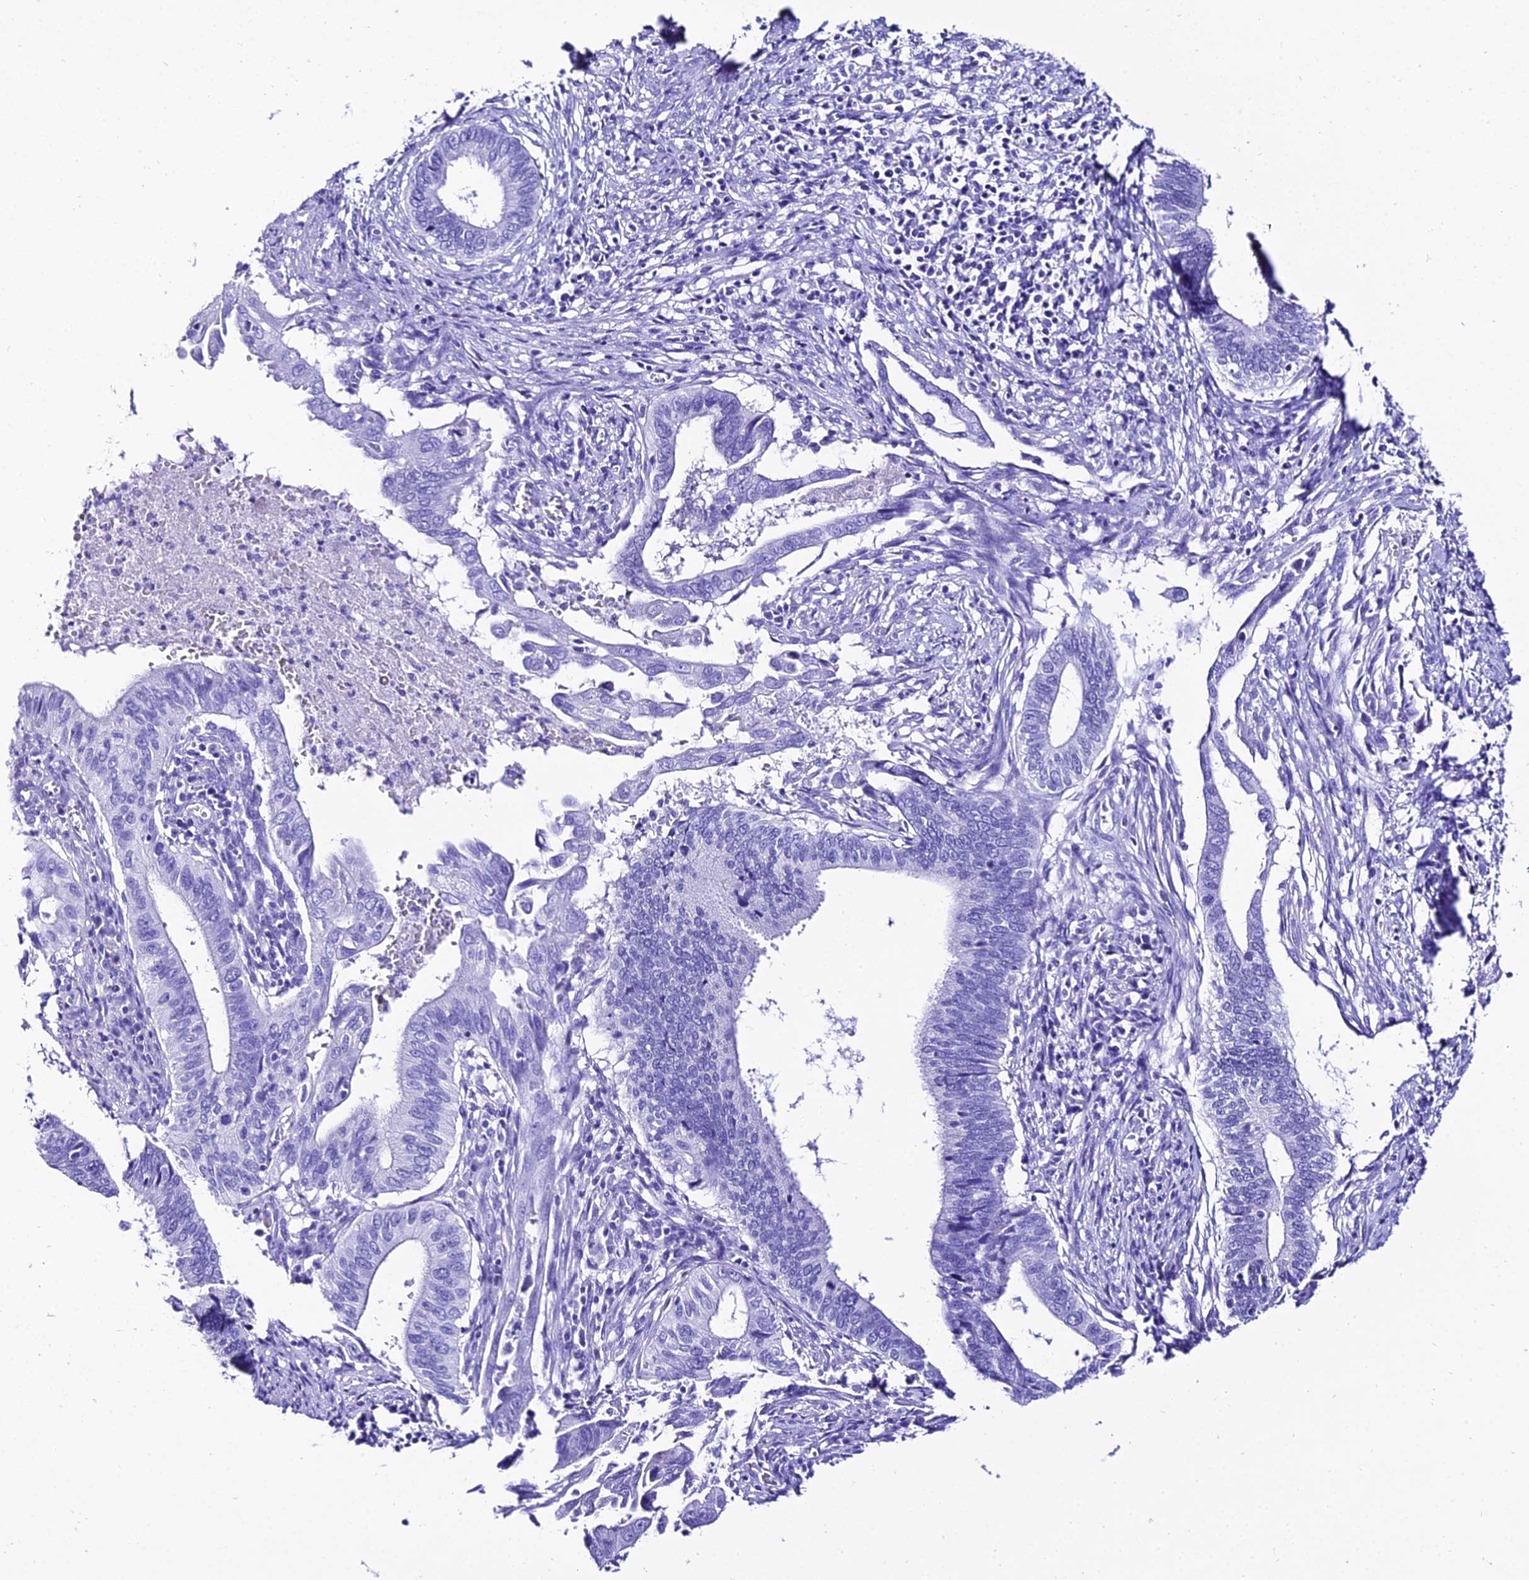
{"staining": {"intensity": "negative", "quantity": "none", "location": "none"}, "tissue": "cervical cancer", "cell_type": "Tumor cells", "image_type": "cancer", "snomed": [{"axis": "morphology", "description": "Adenocarcinoma, NOS"}, {"axis": "topography", "description": "Cervix"}], "caption": "A high-resolution histopathology image shows IHC staining of adenocarcinoma (cervical), which demonstrates no significant positivity in tumor cells.", "gene": "TRMT44", "patient": {"sex": "female", "age": 42}}